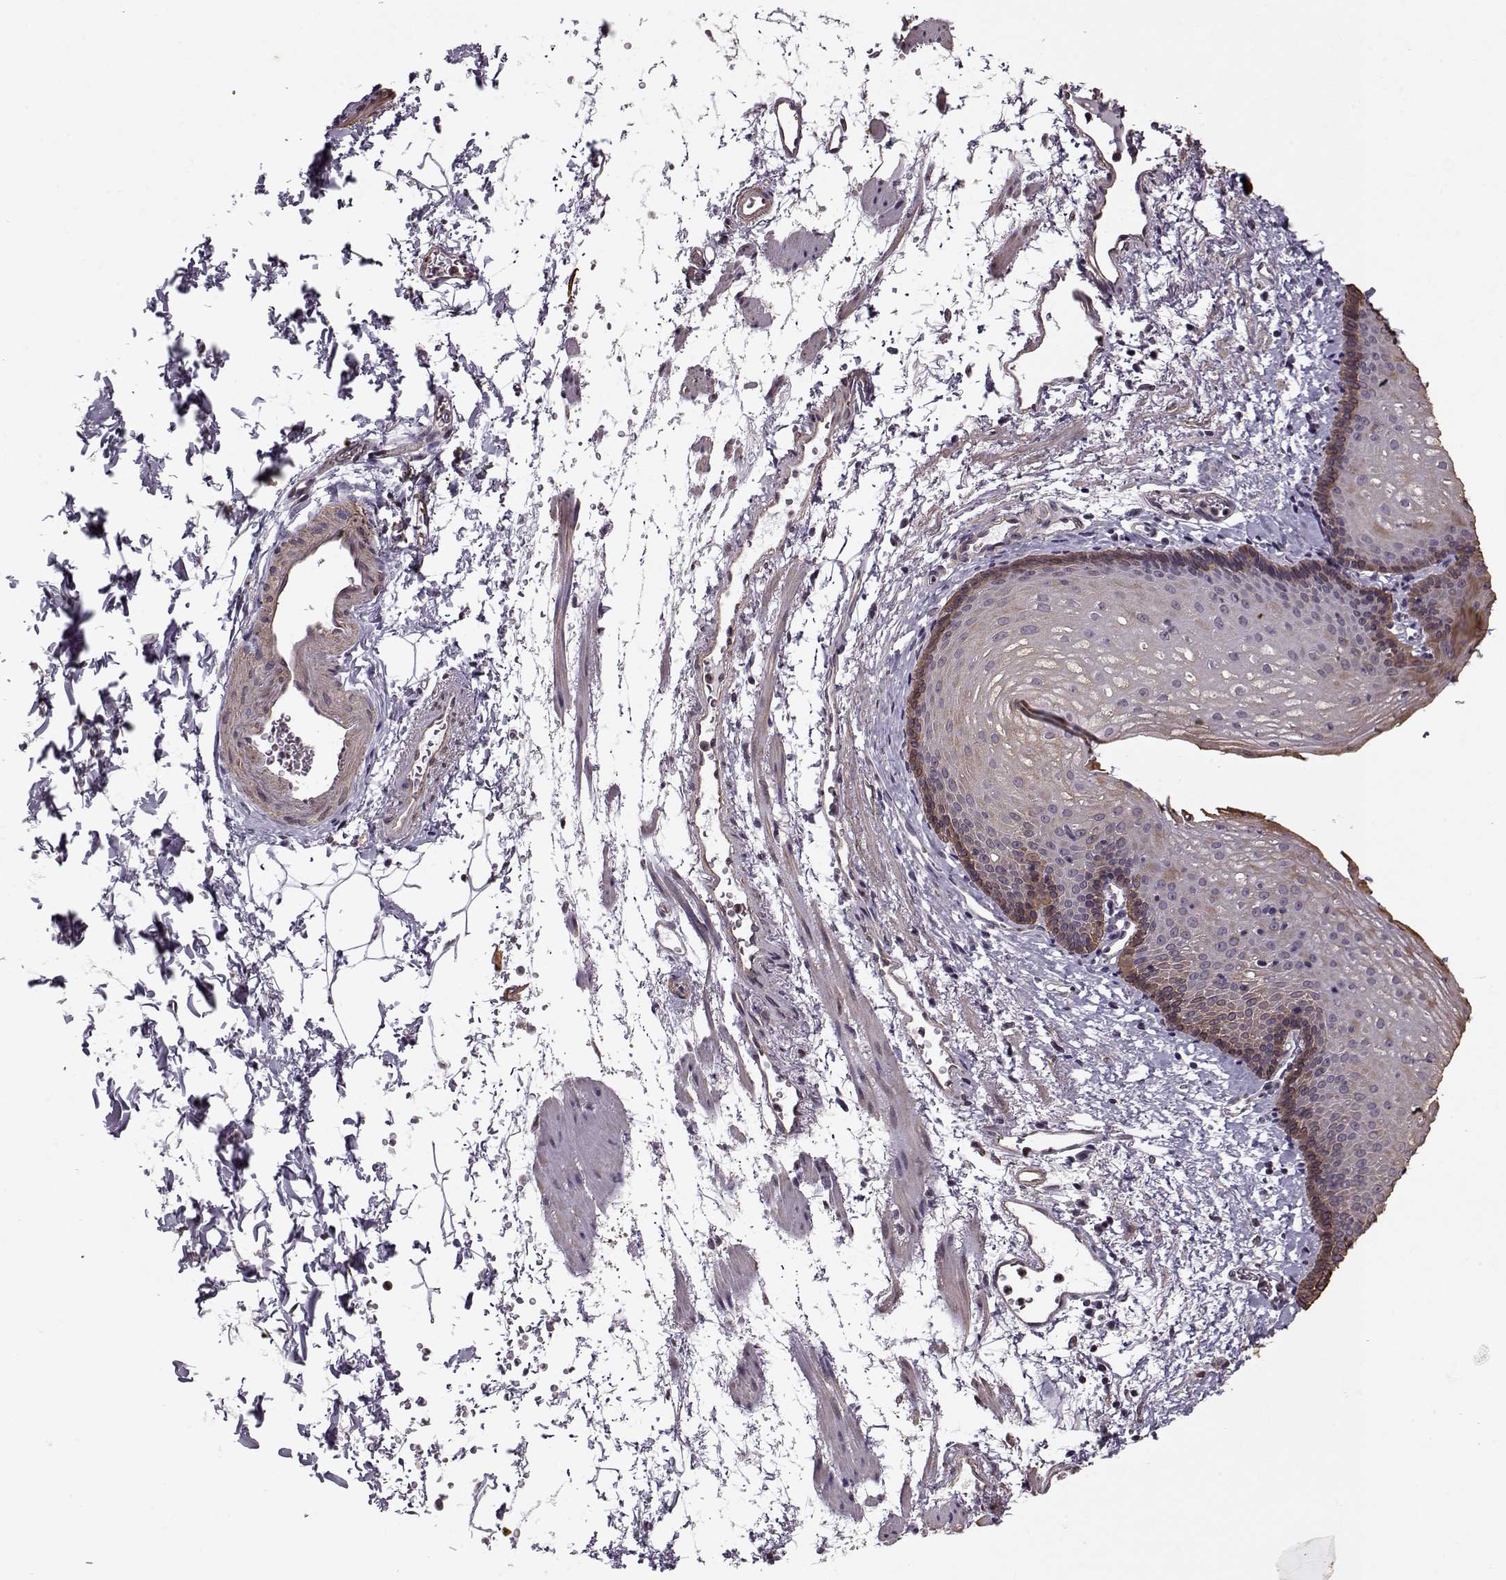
{"staining": {"intensity": "moderate", "quantity": ">75%", "location": "cytoplasmic/membranous"}, "tissue": "esophagus", "cell_type": "Squamous epithelial cells", "image_type": "normal", "snomed": [{"axis": "morphology", "description": "Normal tissue, NOS"}, {"axis": "topography", "description": "Esophagus"}], "caption": "Moderate cytoplasmic/membranous expression is seen in approximately >75% of squamous epithelial cells in benign esophagus.", "gene": "KRT9", "patient": {"sex": "female", "age": 64}}